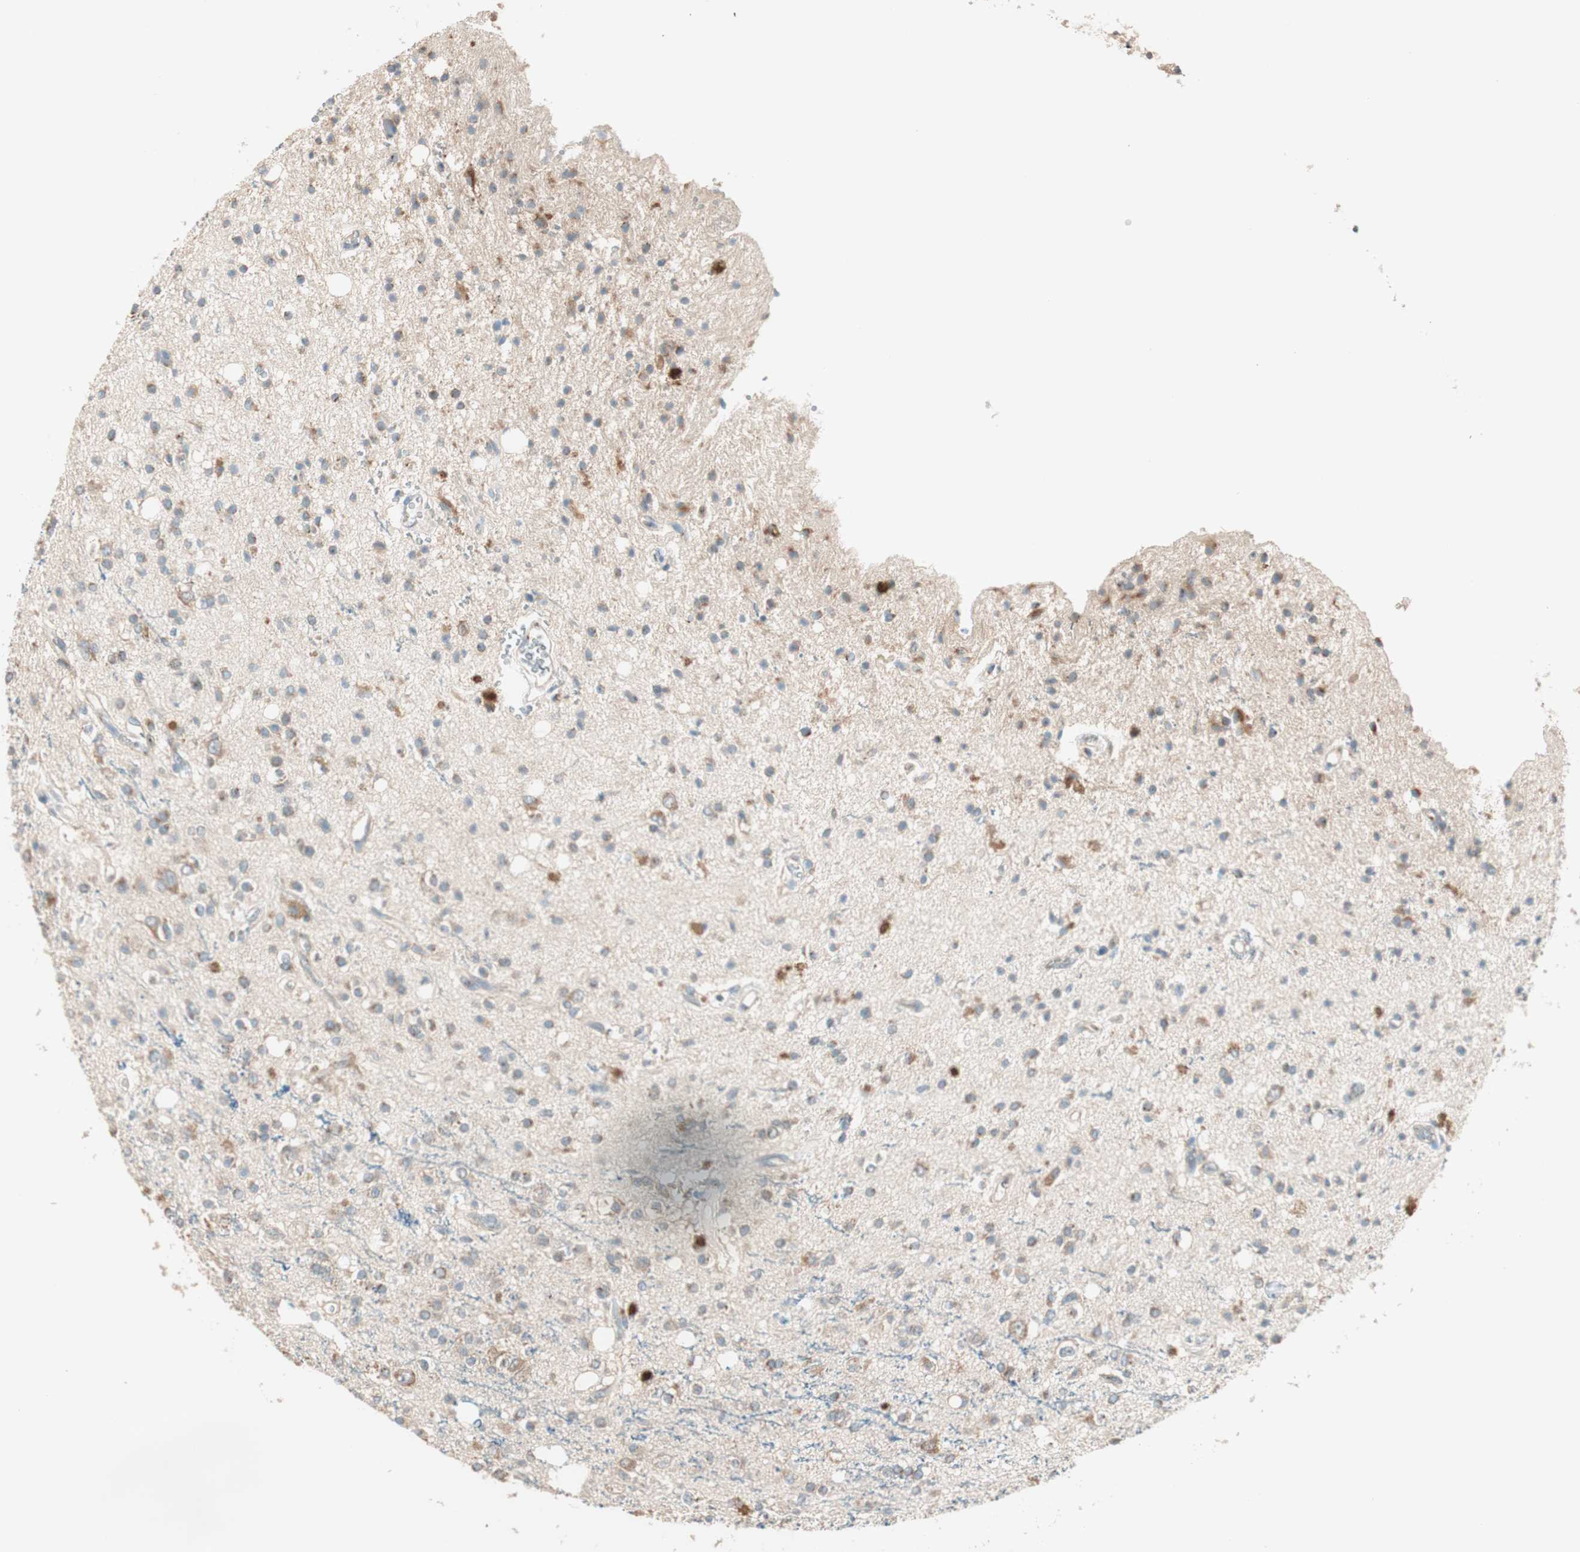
{"staining": {"intensity": "moderate", "quantity": ">75%", "location": "cytoplasmic/membranous"}, "tissue": "glioma", "cell_type": "Tumor cells", "image_type": "cancer", "snomed": [{"axis": "morphology", "description": "Glioma, malignant, High grade"}, {"axis": "topography", "description": "Brain"}], "caption": "A medium amount of moderate cytoplasmic/membranous expression is present in about >75% of tumor cells in malignant high-grade glioma tissue.", "gene": "SEC16A", "patient": {"sex": "male", "age": 47}}